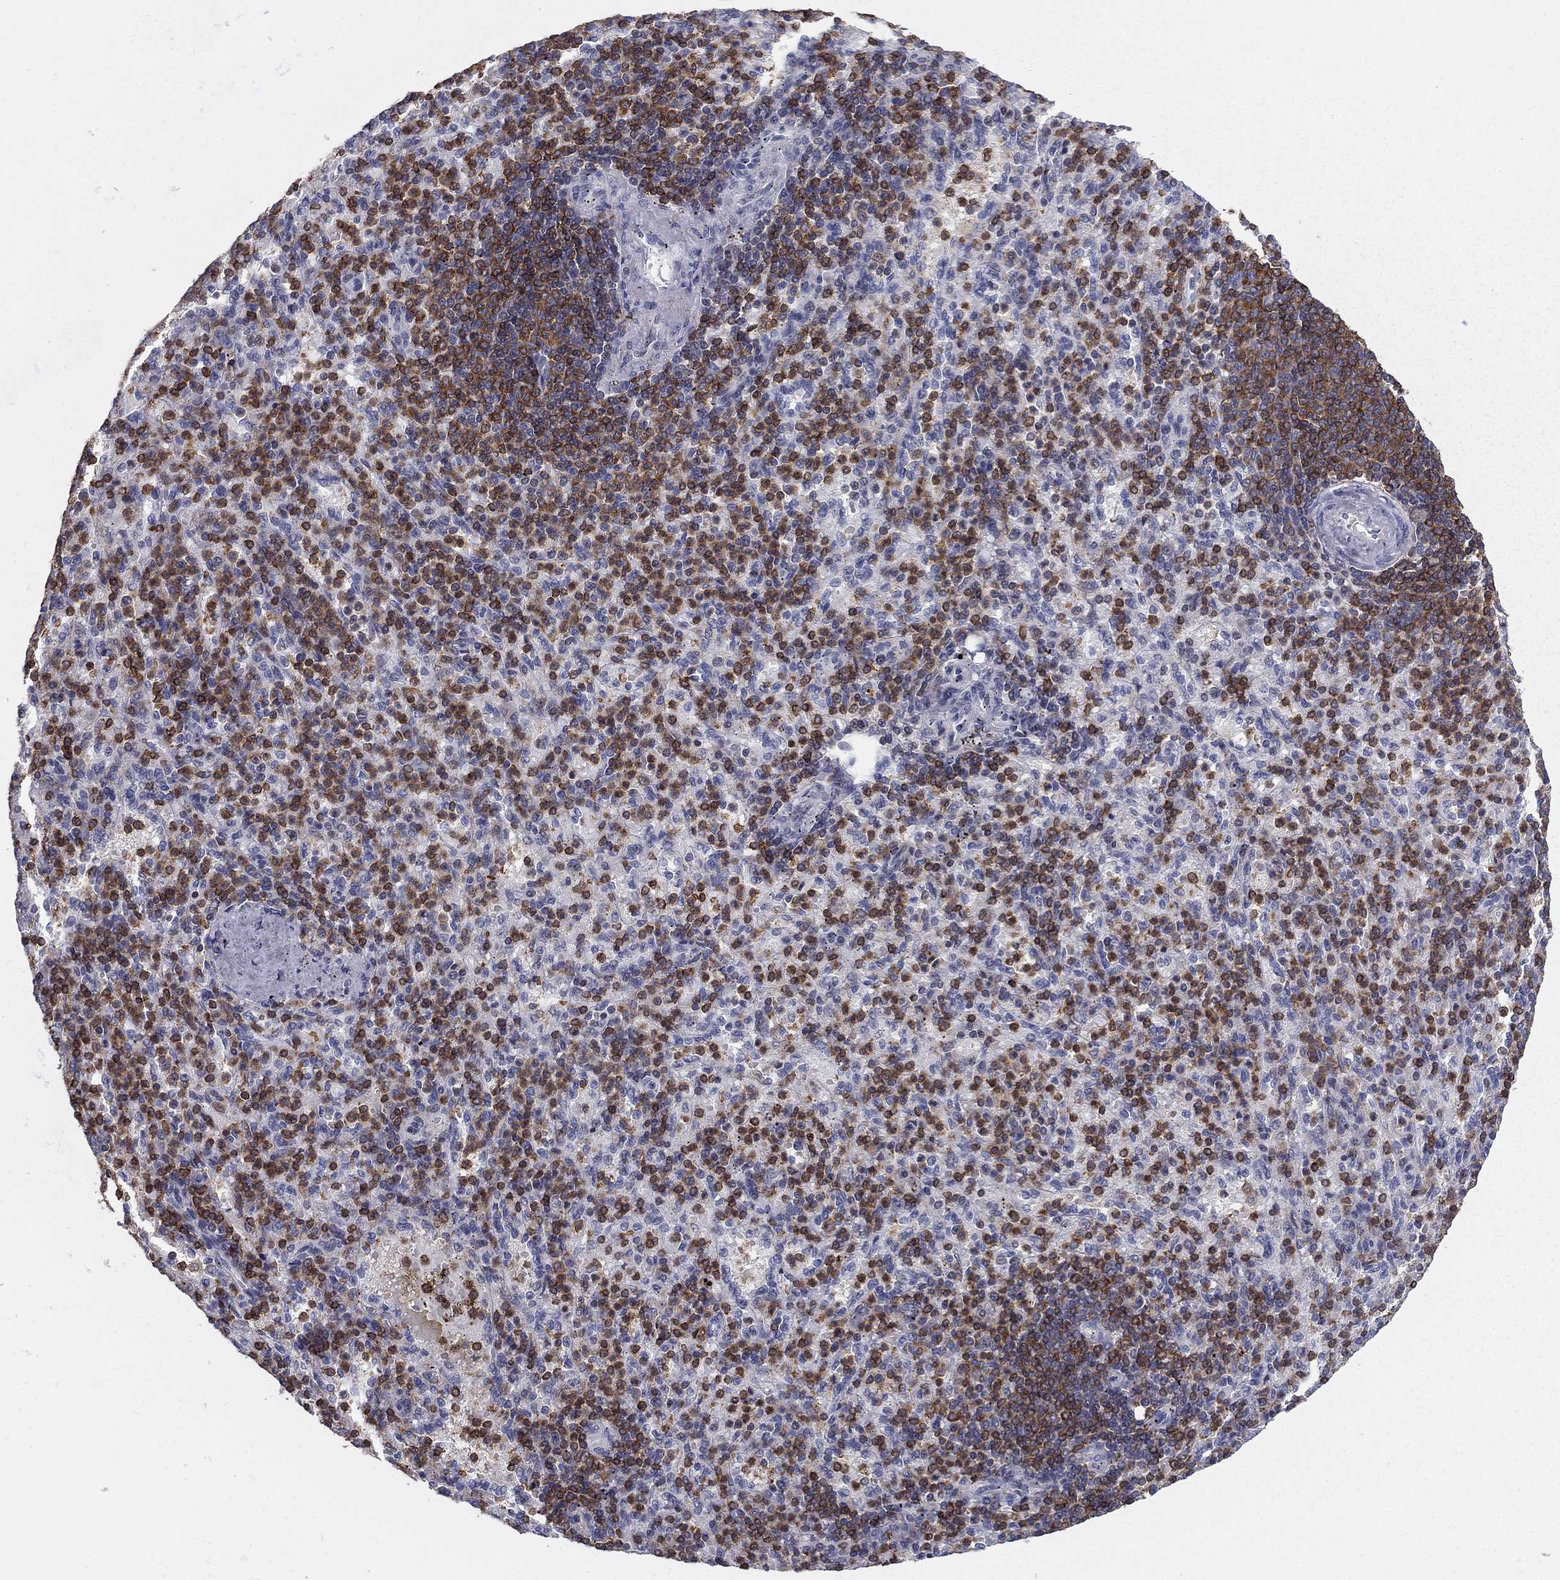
{"staining": {"intensity": "strong", "quantity": "25%-75%", "location": "cytoplasmic/membranous"}, "tissue": "spleen", "cell_type": "Cells in red pulp", "image_type": "normal", "snomed": [{"axis": "morphology", "description": "Normal tissue, NOS"}, {"axis": "topography", "description": "Spleen"}], "caption": "This is a micrograph of IHC staining of unremarkable spleen, which shows strong staining in the cytoplasmic/membranous of cells in red pulp.", "gene": "ARHGAP27", "patient": {"sex": "female", "age": 74}}